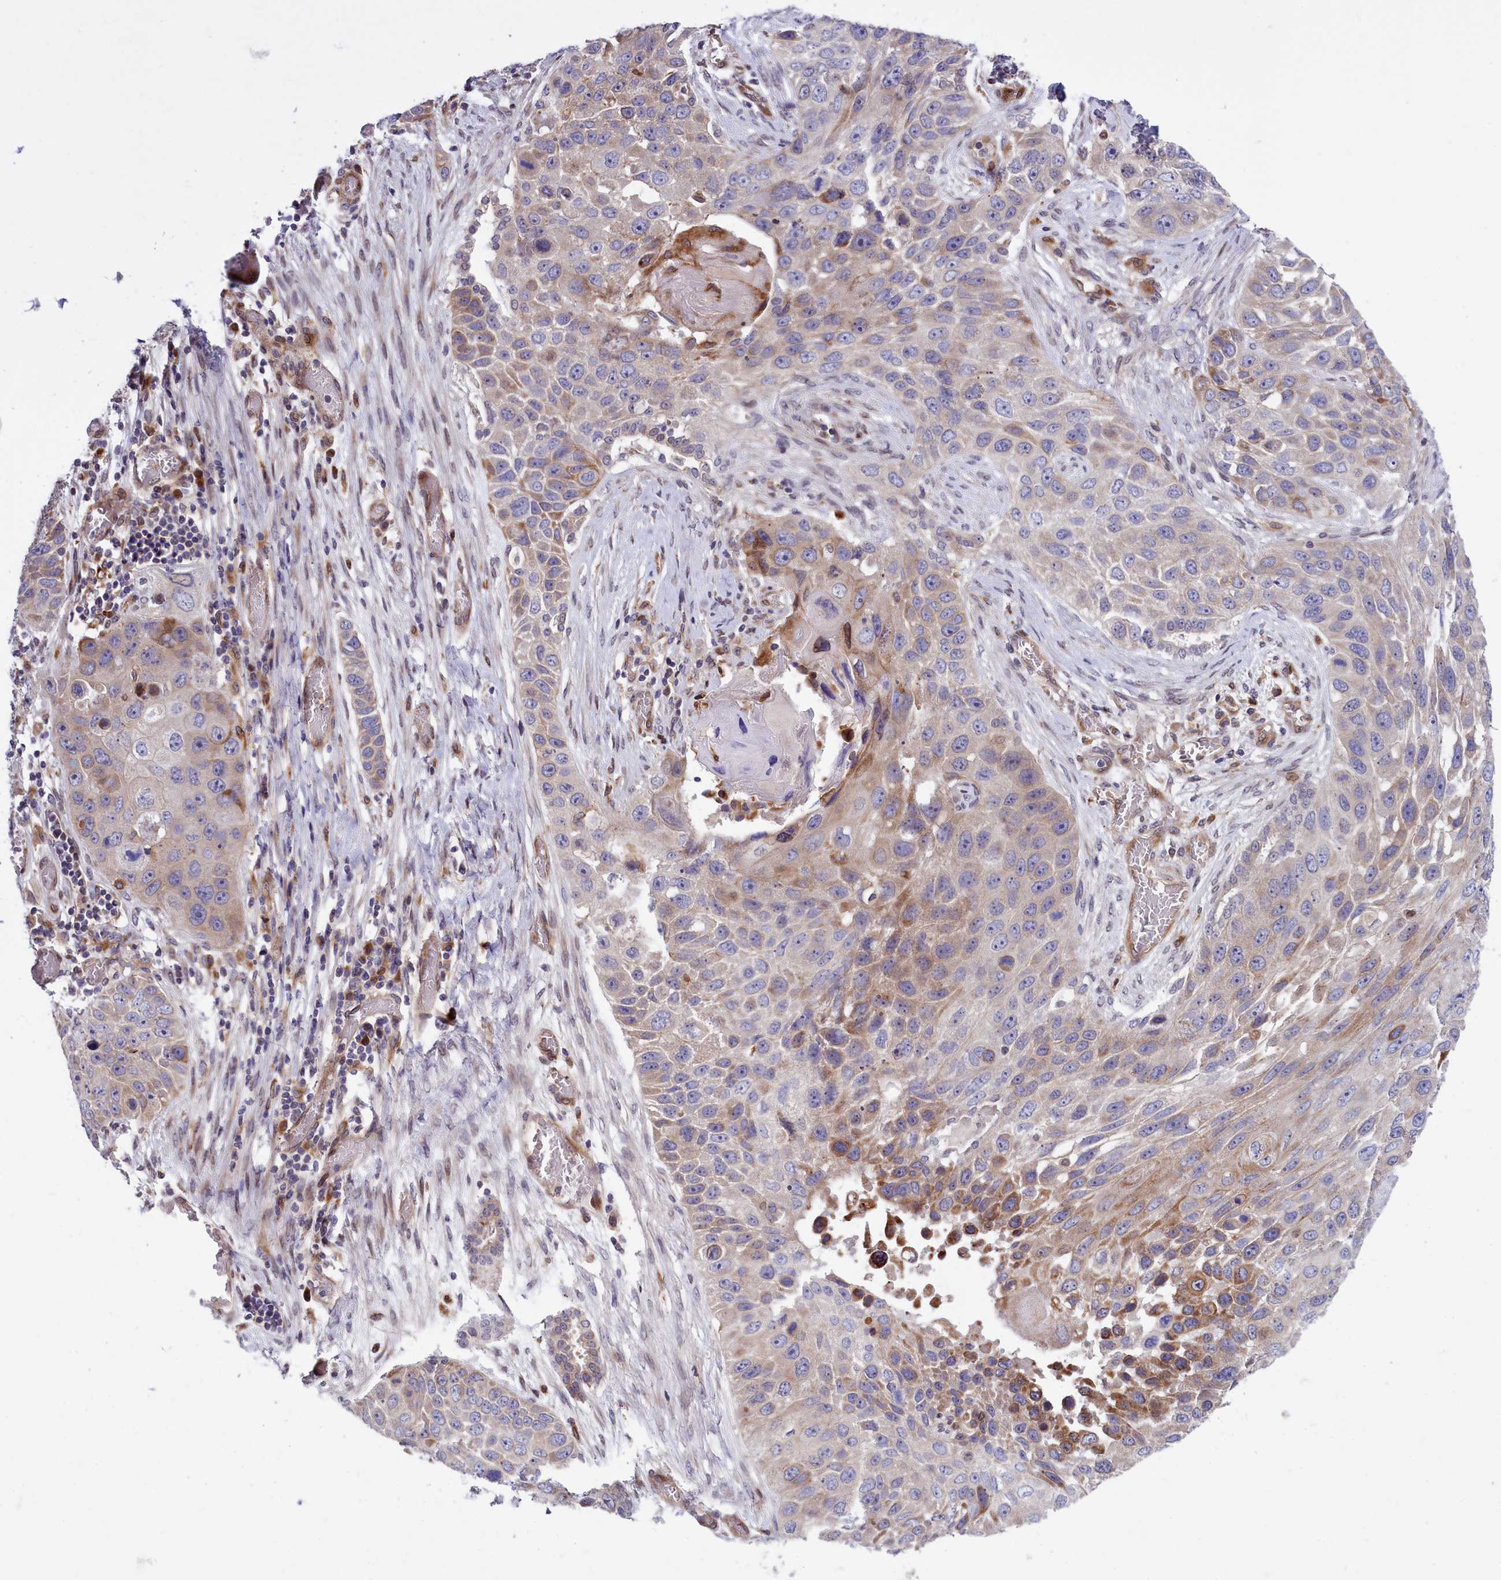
{"staining": {"intensity": "moderate", "quantity": "<25%", "location": "cytoplasmic/membranous"}, "tissue": "lung cancer", "cell_type": "Tumor cells", "image_type": "cancer", "snomed": [{"axis": "morphology", "description": "Adenocarcinoma, NOS"}, {"axis": "topography", "description": "Lung"}], "caption": "IHC photomicrograph of lung adenocarcinoma stained for a protein (brown), which reveals low levels of moderate cytoplasmic/membranous staining in approximately <25% of tumor cells.", "gene": "RAPGEF4", "patient": {"sex": "male", "age": 64}}